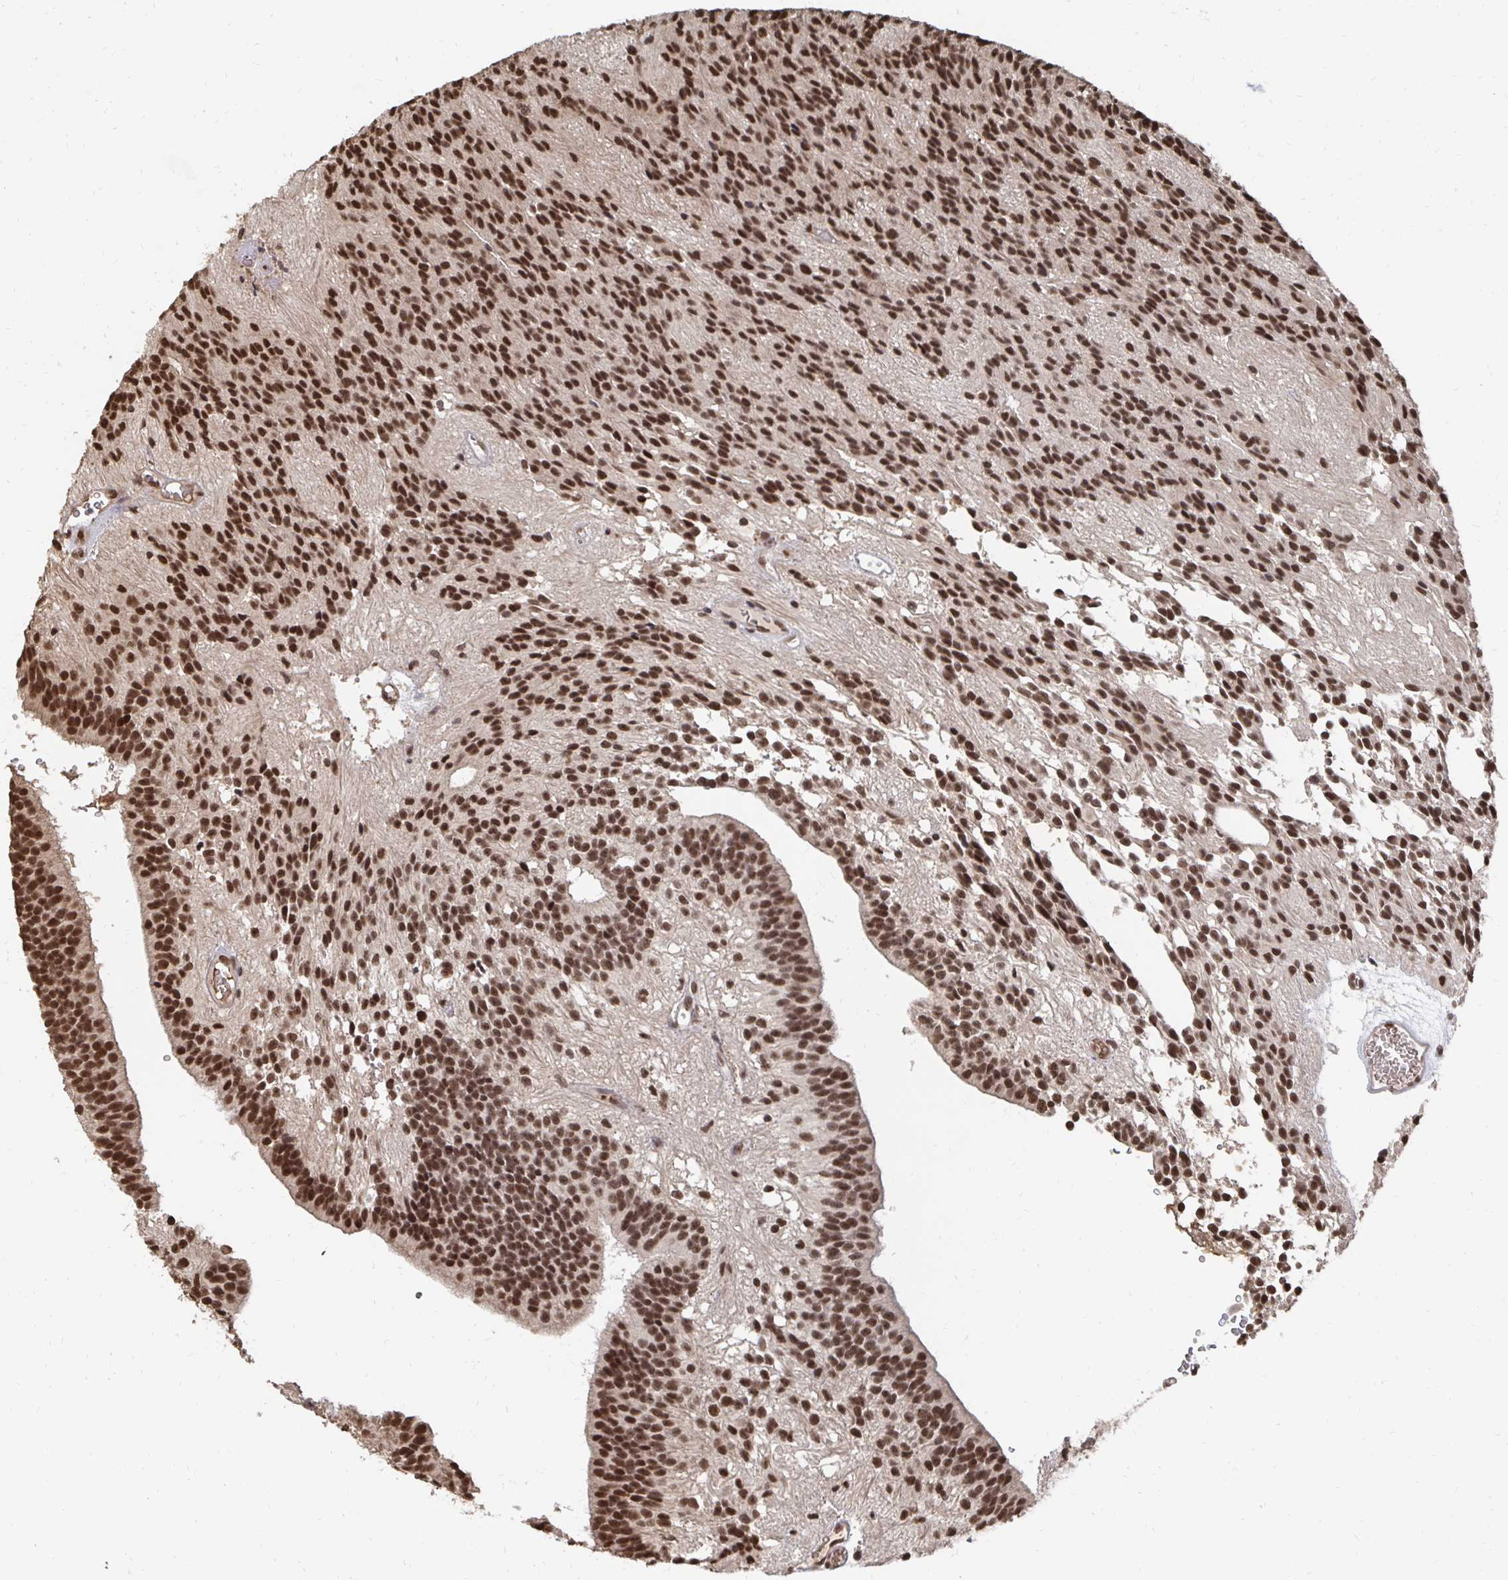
{"staining": {"intensity": "strong", "quantity": ">75%", "location": "nuclear"}, "tissue": "glioma", "cell_type": "Tumor cells", "image_type": "cancer", "snomed": [{"axis": "morphology", "description": "Glioma, malignant, Low grade"}, {"axis": "topography", "description": "Brain"}], "caption": "Strong nuclear staining is present in approximately >75% of tumor cells in glioma. Using DAB (brown) and hematoxylin (blue) stains, captured at high magnification using brightfield microscopy.", "gene": "GTF3C6", "patient": {"sex": "male", "age": 31}}